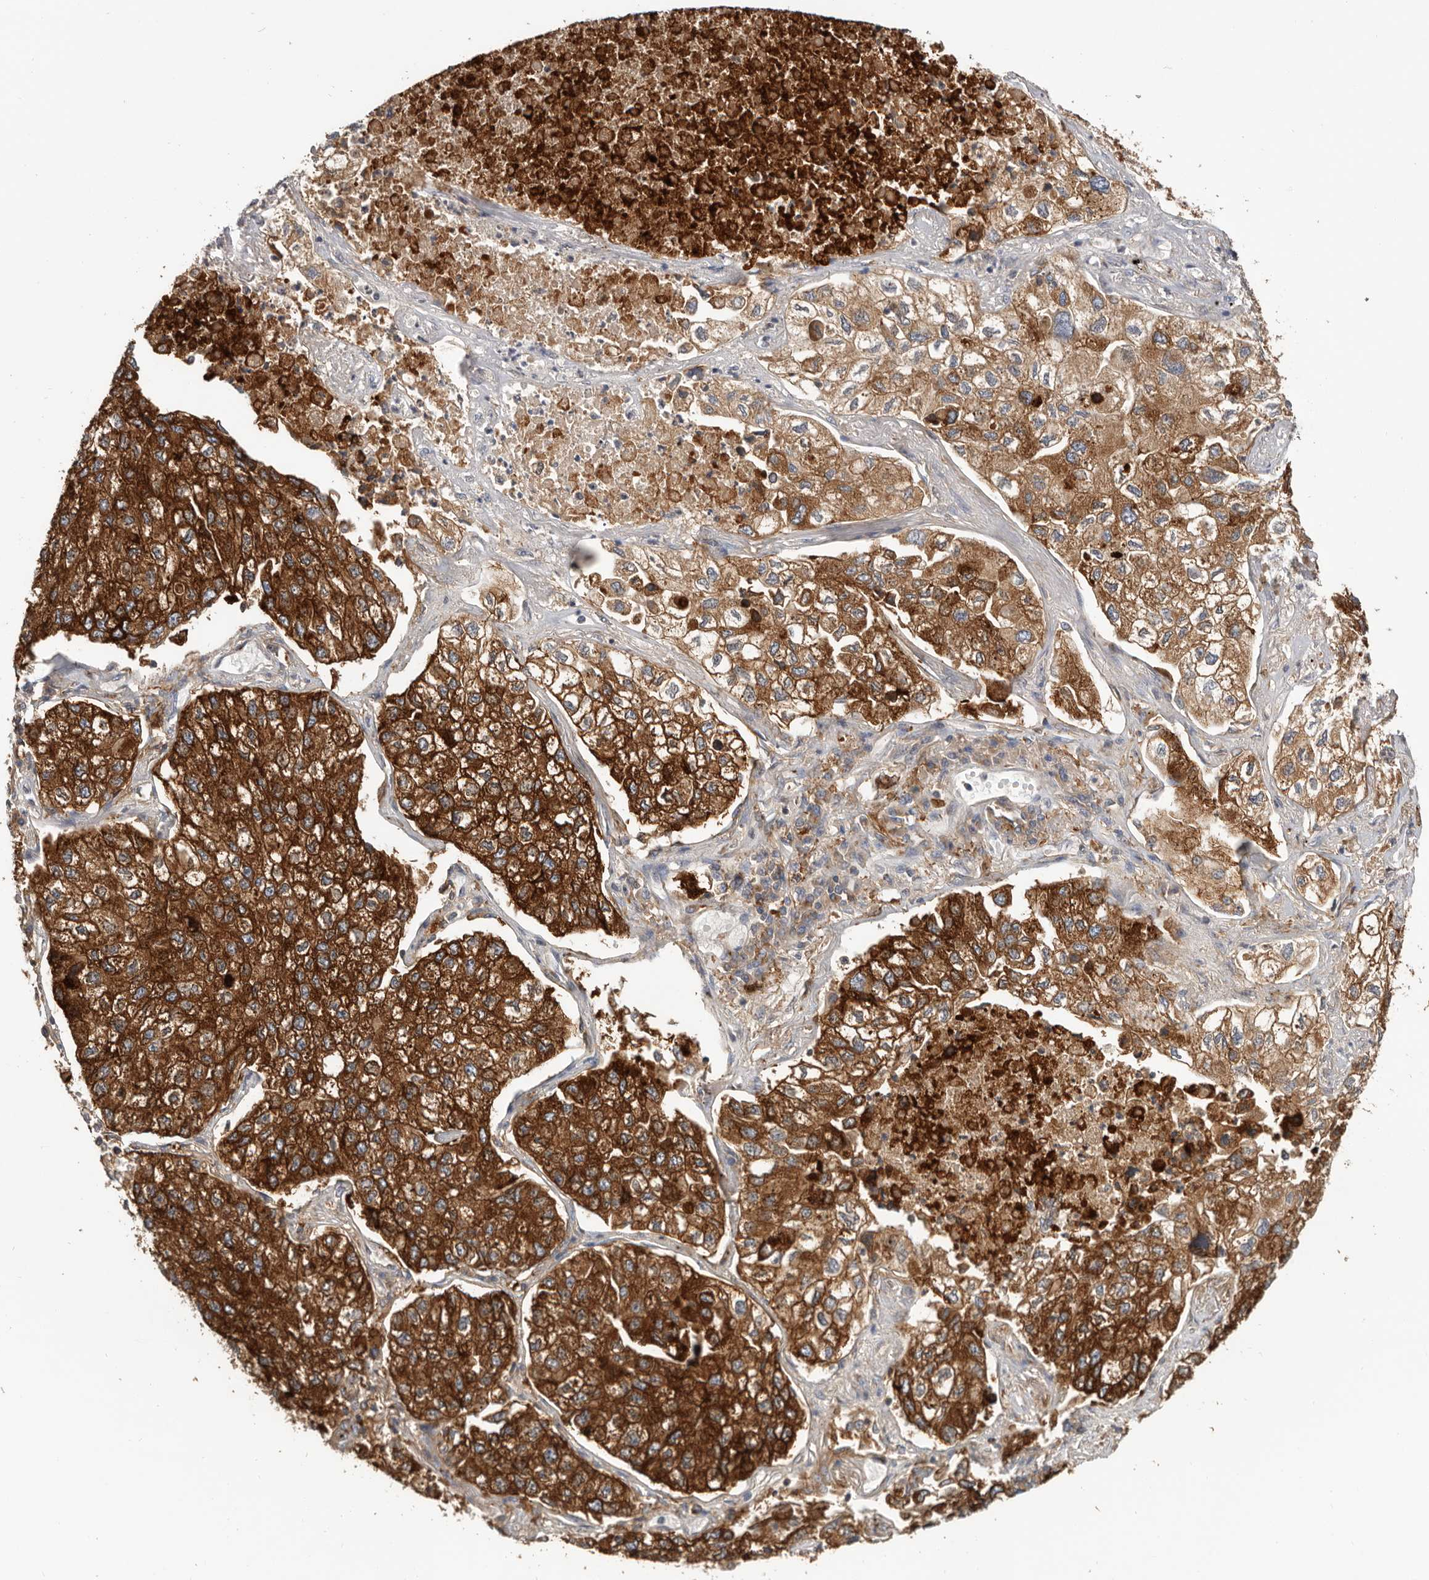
{"staining": {"intensity": "strong", "quantity": ">75%", "location": "cytoplasmic/membranous"}, "tissue": "lung cancer", "cell_type": "Tumor cells", "image_type": "cancer", "snomed": [{"axis": "morphology", "description": "Adenocarcinoma, NOS"}, {"axis": "topography", "description": "Lung"}], "caption": "Lung adenocarcinoma was stained to show a protein in brown. There is high levels of strong cytoplasmic/membranous staining in approximately >75% of tumor cells. The staining is performed using DAB (3,3'-diaminobenzidine) brown chromogen to label protein expression. The nuclei are counter-stained blue using hematoxylin.", "gene": "TFRC", "patient": {"sex": "male", "age": 63}}